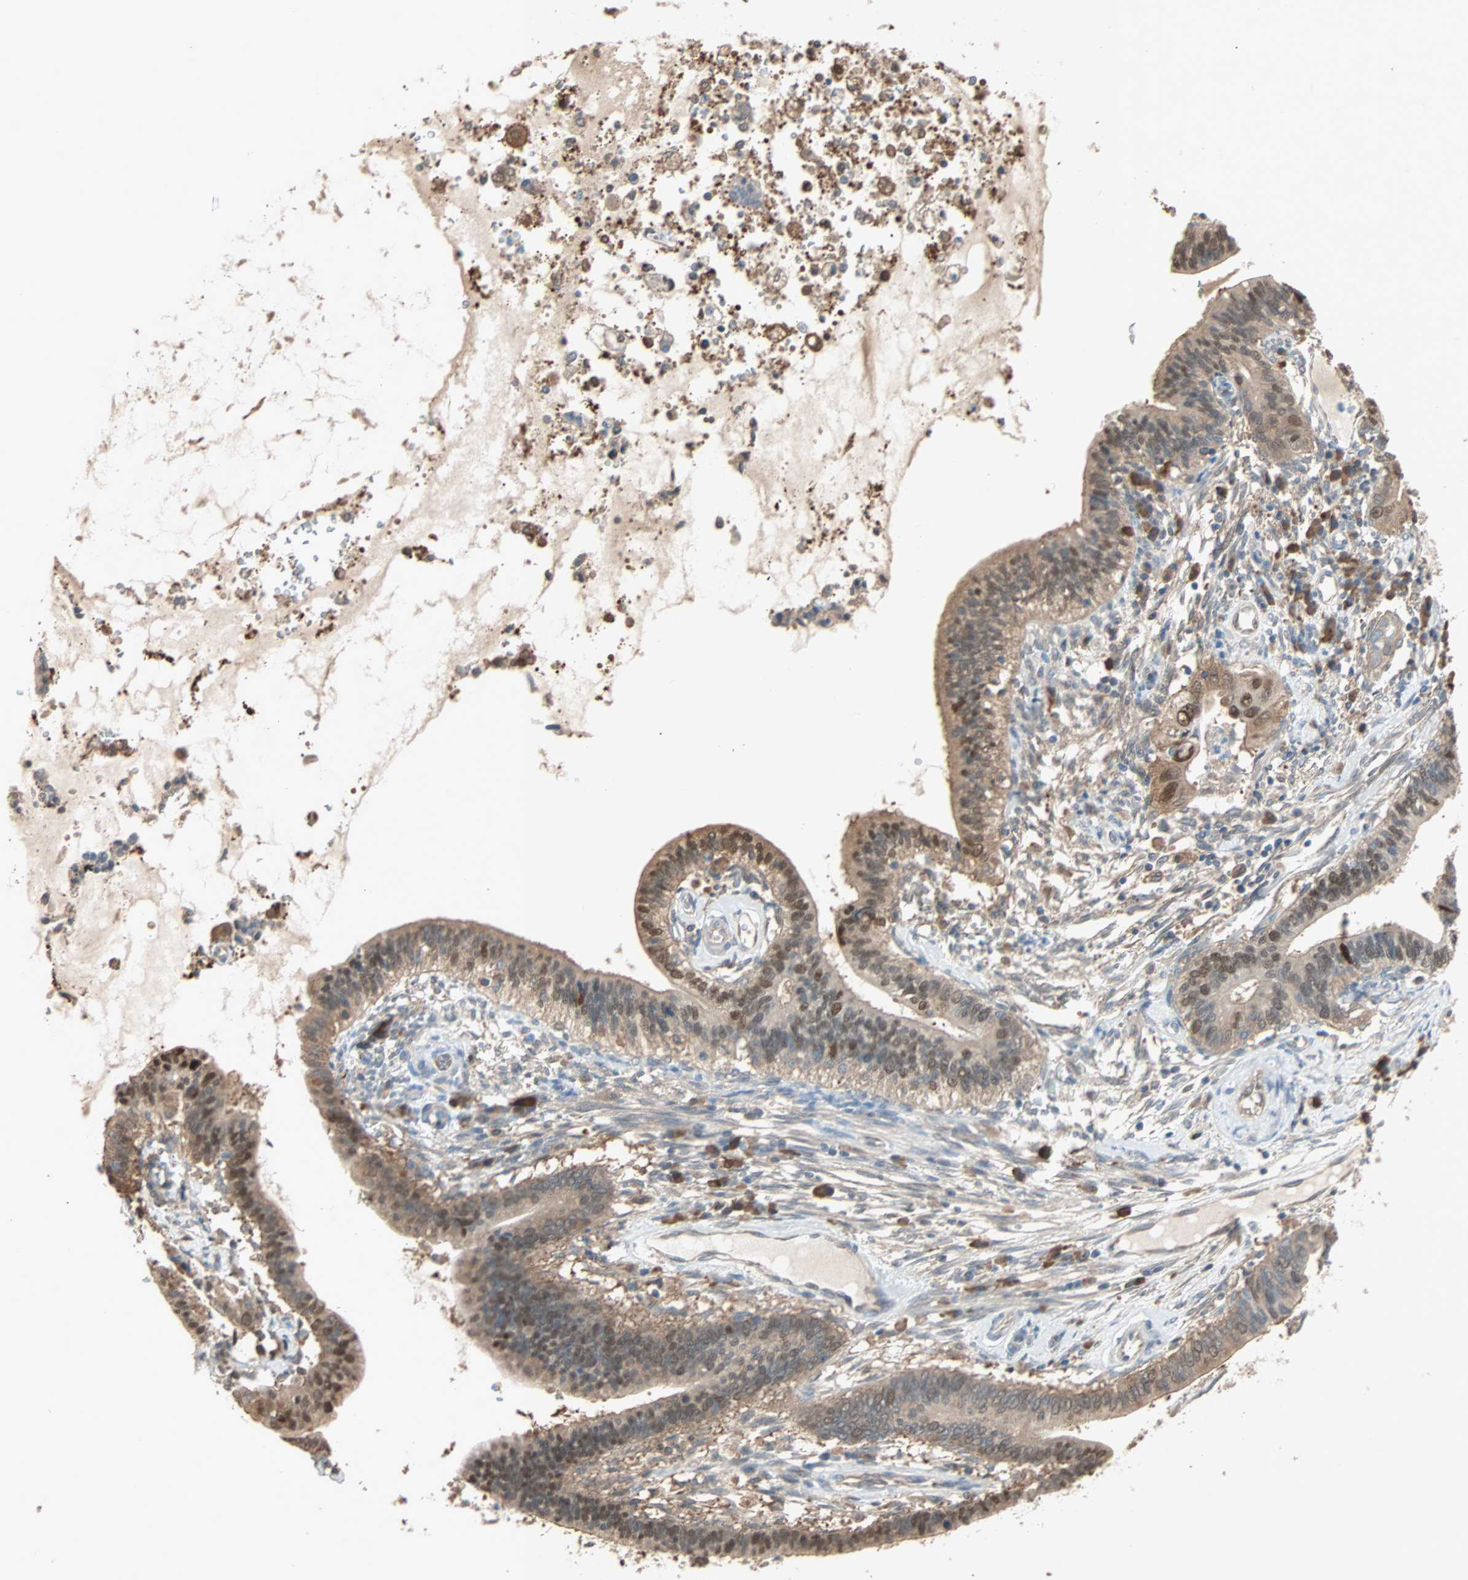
{"staining": {"intensity": "moderate", "quantity": ">75%", "location": "cytoplasmic/membranous,nuclear"}, "tissue": "cervical cancer", "cell_type": "Tumor cells", "image_type": "cancer", "snomed": [{"axis": "morphology", "description": "Adenocarcinoma, NOS"}, {"axis": "topography", "description": "Cervix"}], "caption": "Cervical cancer (adenocarcinoma) stained with a brown dye exhibits moderate cytoplasmic/membranous and nuclear positive expression in about >75% of tumor cells.", "gene": "PRDX1", "patient": {"sex": "female", "age": 44}}